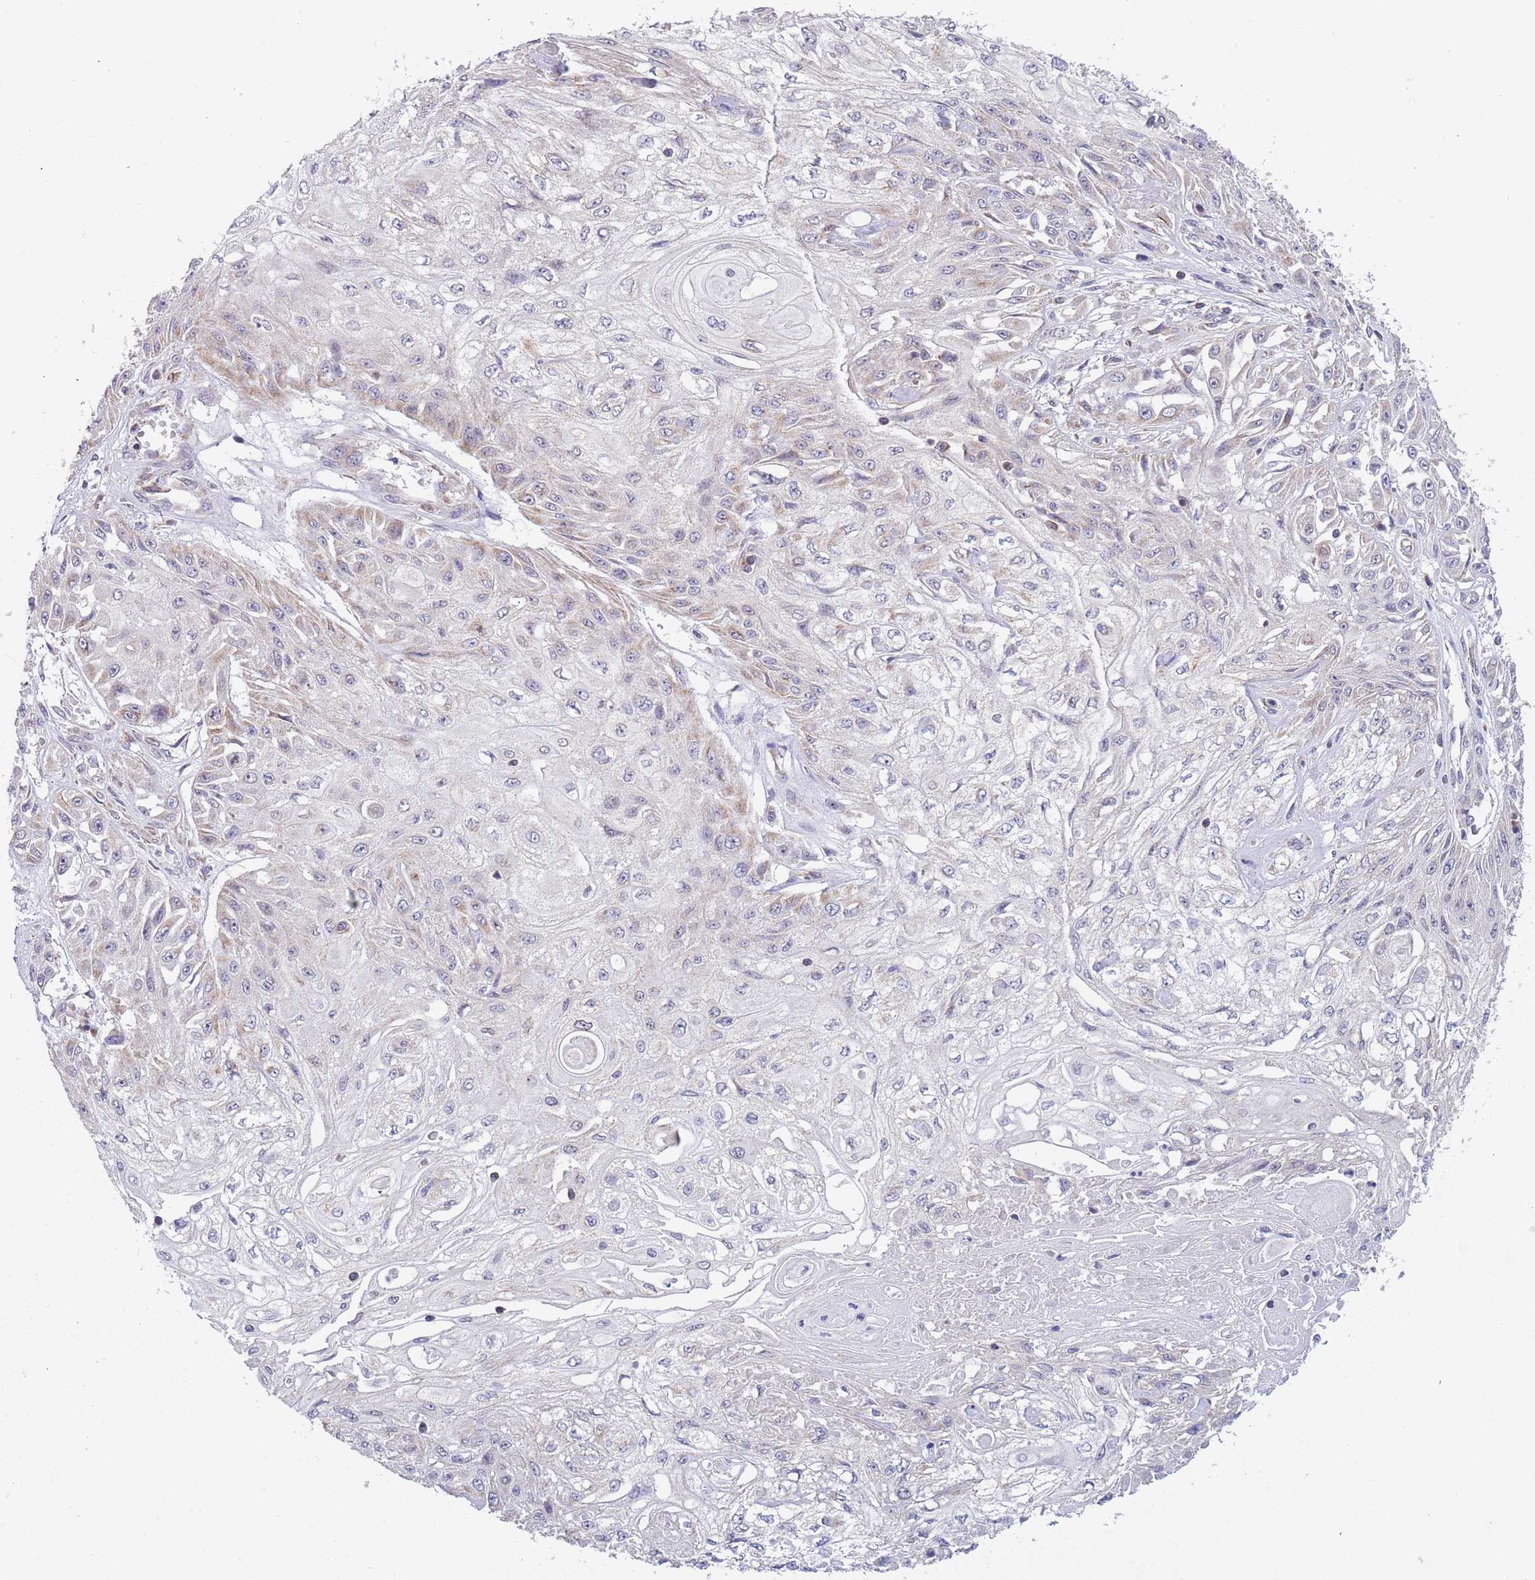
{"staining": {"intensity": "weak", "quantity": "<25%", "location": "cytoplasmic/membranous"}, "tissue": "skin cancer", "cell_type": "Tumor cells", "image_type": "cancer", "snomed": [{"axis": "morphology", "description": "Squamous cell carcinoma, NOS"}, {"axis": "morphology", "description": "Squamous cell carcinoma, metastatic, NOS"}, {"axis": "topography", "description": "Skin"}, {"axis": "topography", "description": "Lymph node"}], "caption": "This is an immunohistochemistry photomicrograph of human squamous cell carcinoma (skin). There is no positivity in tumor cells.", "gene": "IRS4", "patient": {"sex": "male", "age": 75}}